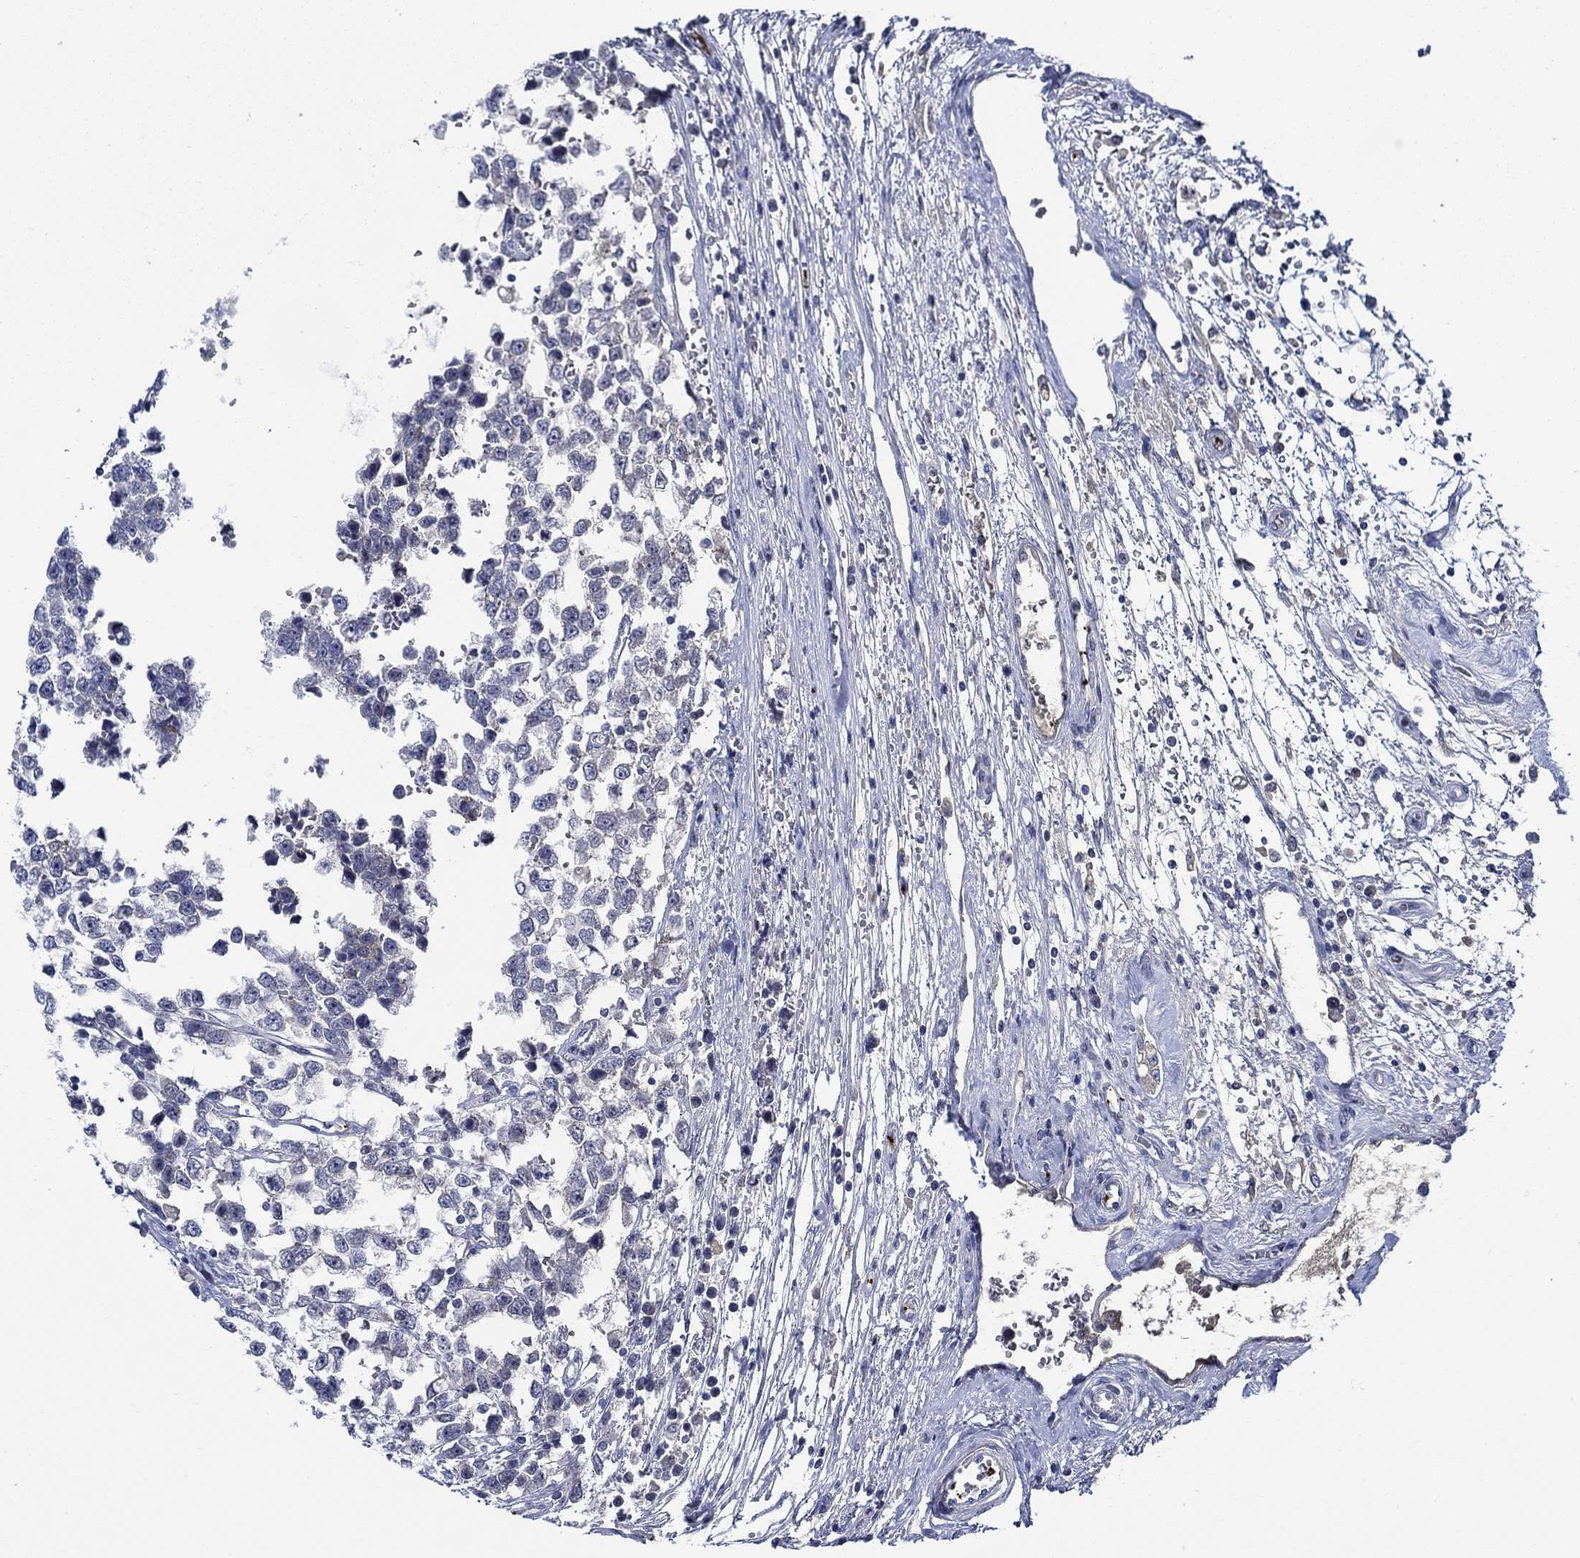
{"staining": {"intensity": "negative", "quantity": "none", "location": "none"}, "tissue": "testis cancer", "cell_type": "Tumor cells", "image_type": "cancer", "snomed": [{"axis": "morphology", "description": "Normal tissue, NOS"}, {"axis": "morphology", "description": "Seminoma, NOS"}, {"axis": "topography", "description": "Testis"}, {"axis": "topography", "description": "Epididymis"}], "caption": "There is no significant expression in tumor cells of seminoma (testis).", "gene": "ALOX12", "patient": {"sex": "male", "age": 34}}